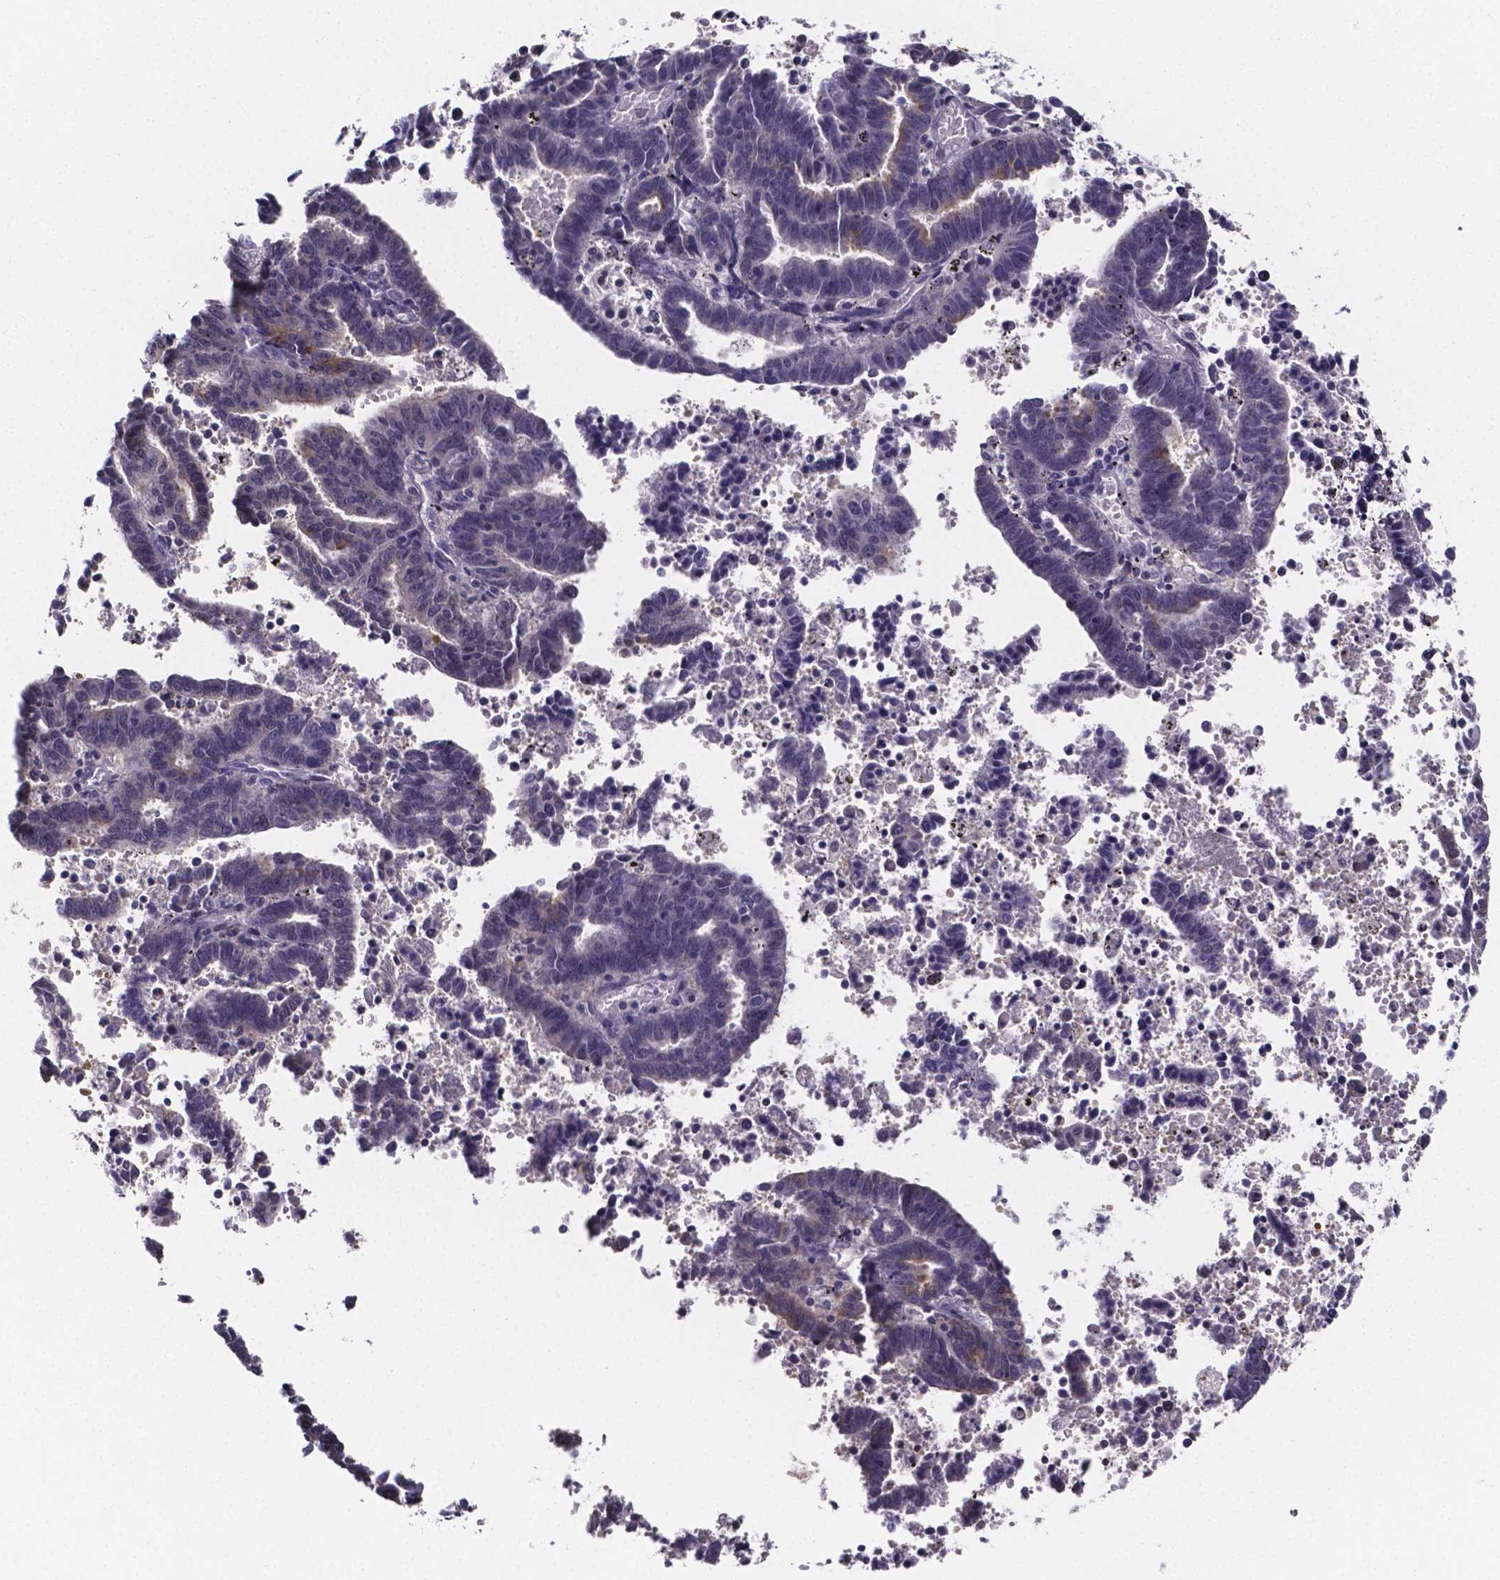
{"staining": {"intensity": "negative", "quantity": "none", "location": "none"}, "tissue": "endometrial cancer", "cell_type": "Tumor cells", "image_type": "cancer", "snomed": [{"axis": "morphology", "description": "Adenocarcinoma, NOS"}, {"axis": "topography", "description": "Uterus"}], "caption": "There is no significant staining in tumor cells of endometrial adenocarcinoma.", "gene": "IZUMO1", "patient": {"sex": "female", "age": 83}}